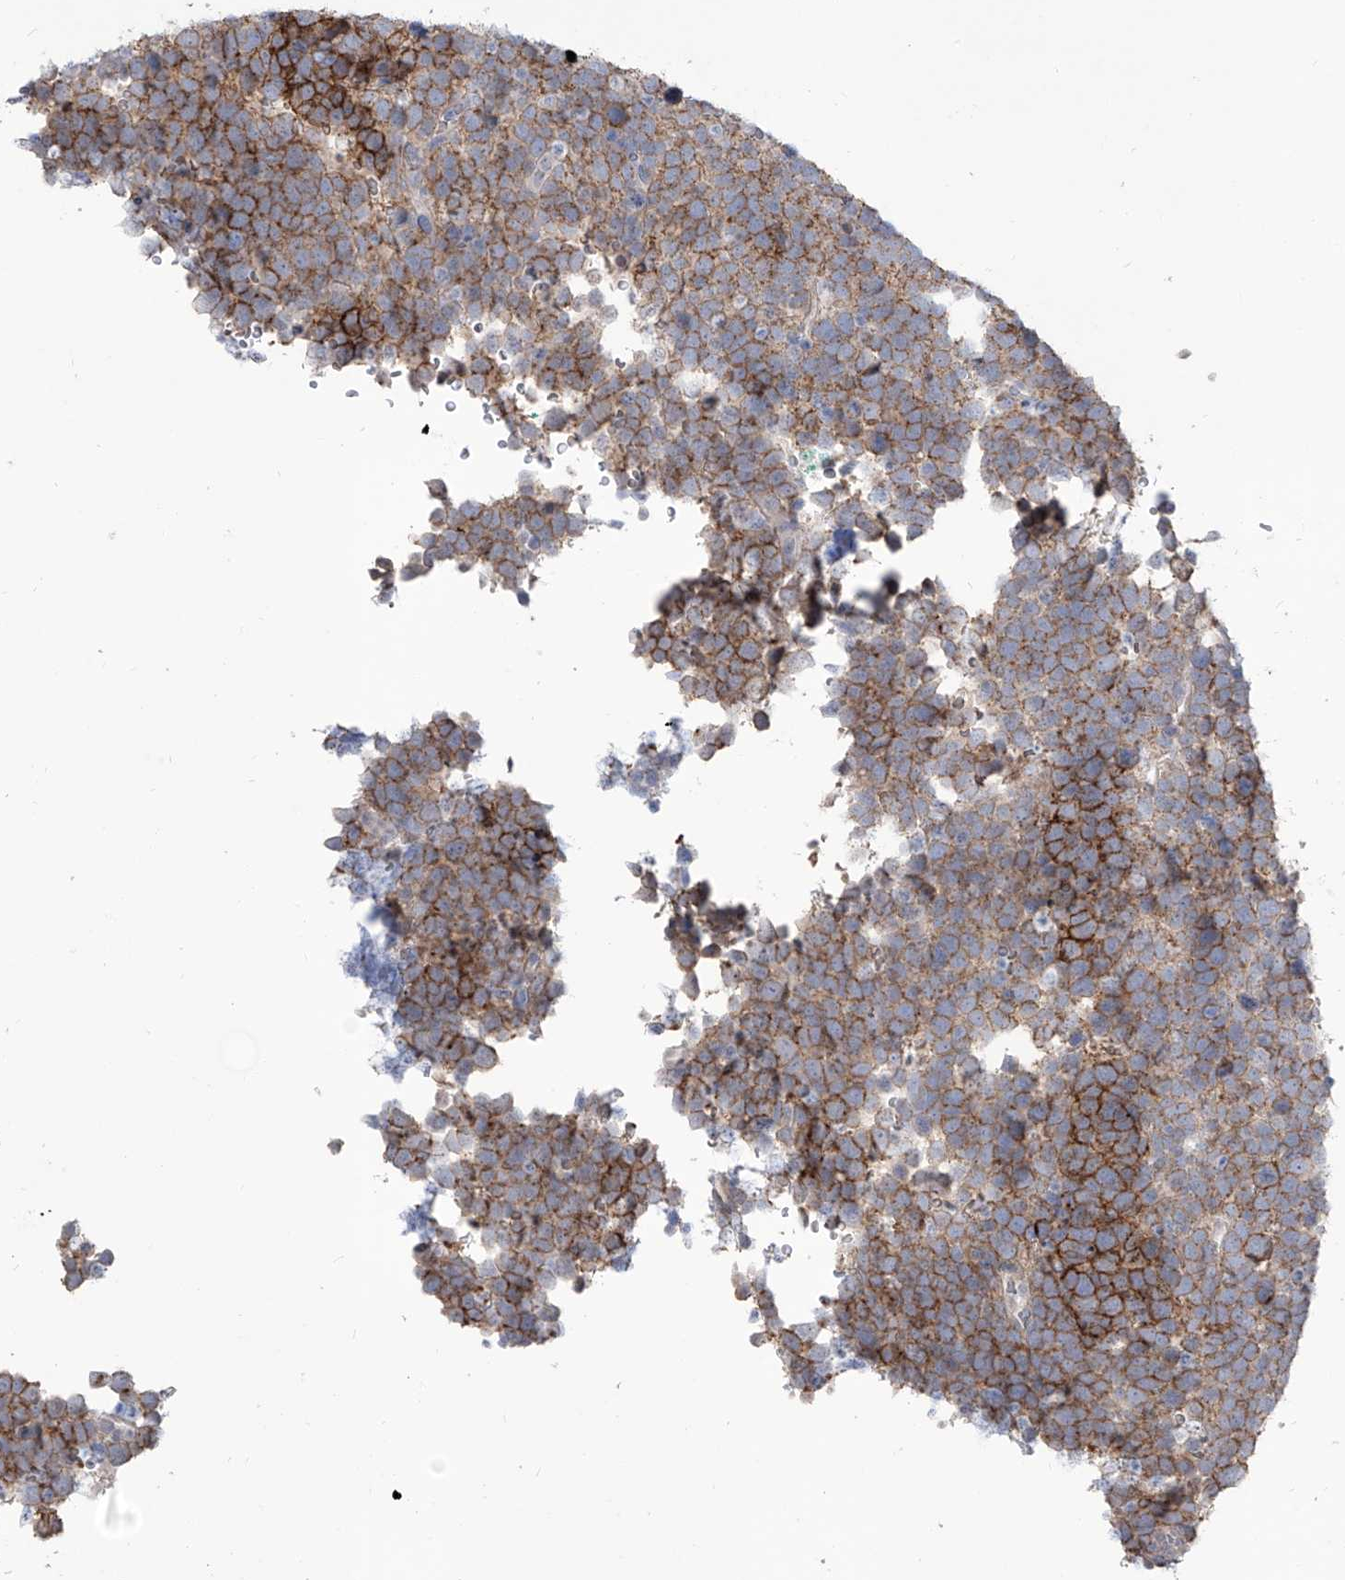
{"staining": {"intensity": "strong", "quantity": "25%-75%", "location": "cytoplasmic/membranous"}, "tissue": "urothelial cancer", "cell_type": "Tumor cells", "image_type": "cancer", "snomed": [{"axis": "morphology", "description": "Urothelial carcinoma, High grade"}, {"axis": "topography", "description": "Urinary bladder"}], "caption": "About 25%-75% of tumor cells in human urothelial cancer display strong cytoplasmic/membranous protein expression as visualized by brown immunohistochemical staining.", "gene": "LRRC1", "patient": {"sex": "female", "age": 82}}